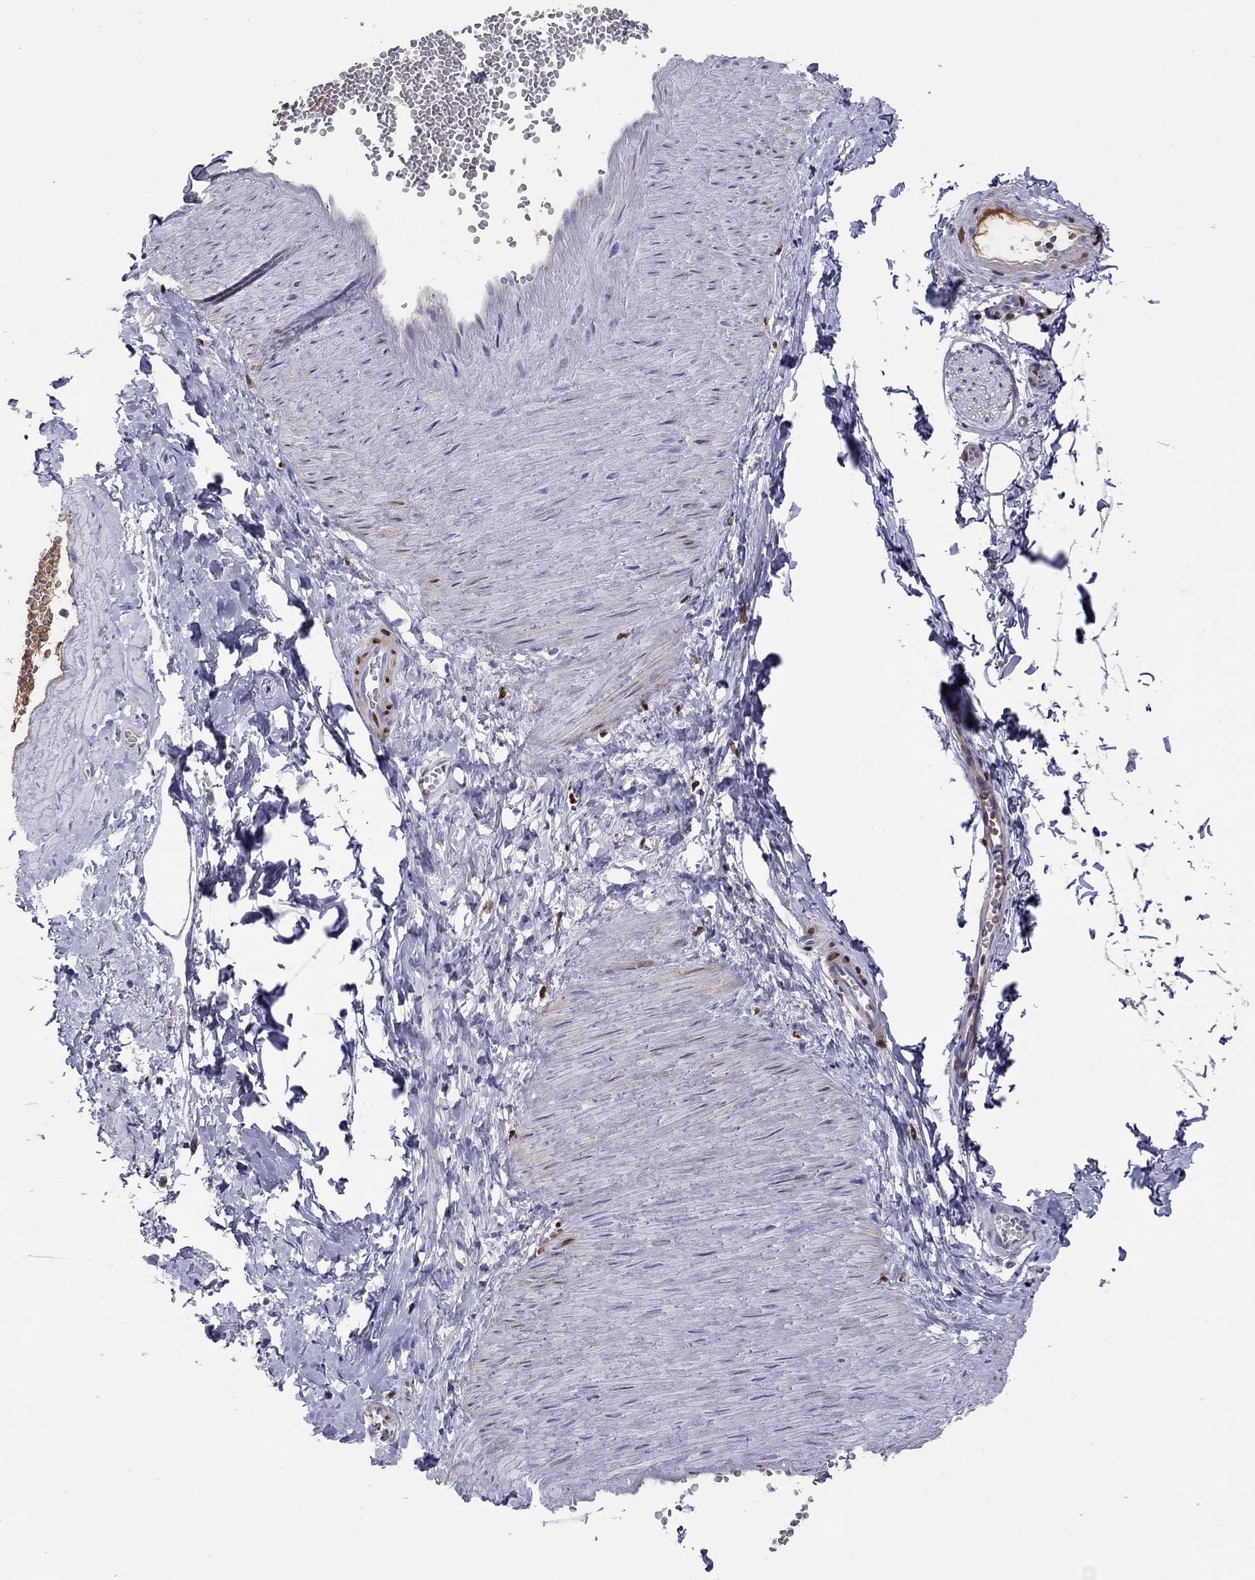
{"staining": {"intensity": "negative", "quantity": "none", "location": "none"}, "tissue": "adipose tissue", "cell_type": "Adipocytes", "image_type": "normal", "snomed": [{"axis": "morphology", "description": "Normal tissue, NOS"}, {"axis": "topography", "description": "Smooth muscle"}, {"axis": "topography", "description": "Peripheral nerve tissue"}], "caption": "This is an IHC histopathology image of benign adipose tissue. There is no expression in adipocytes.", "gene": "SERPINA3", "patient": {"sex": "male", "age": 22}}